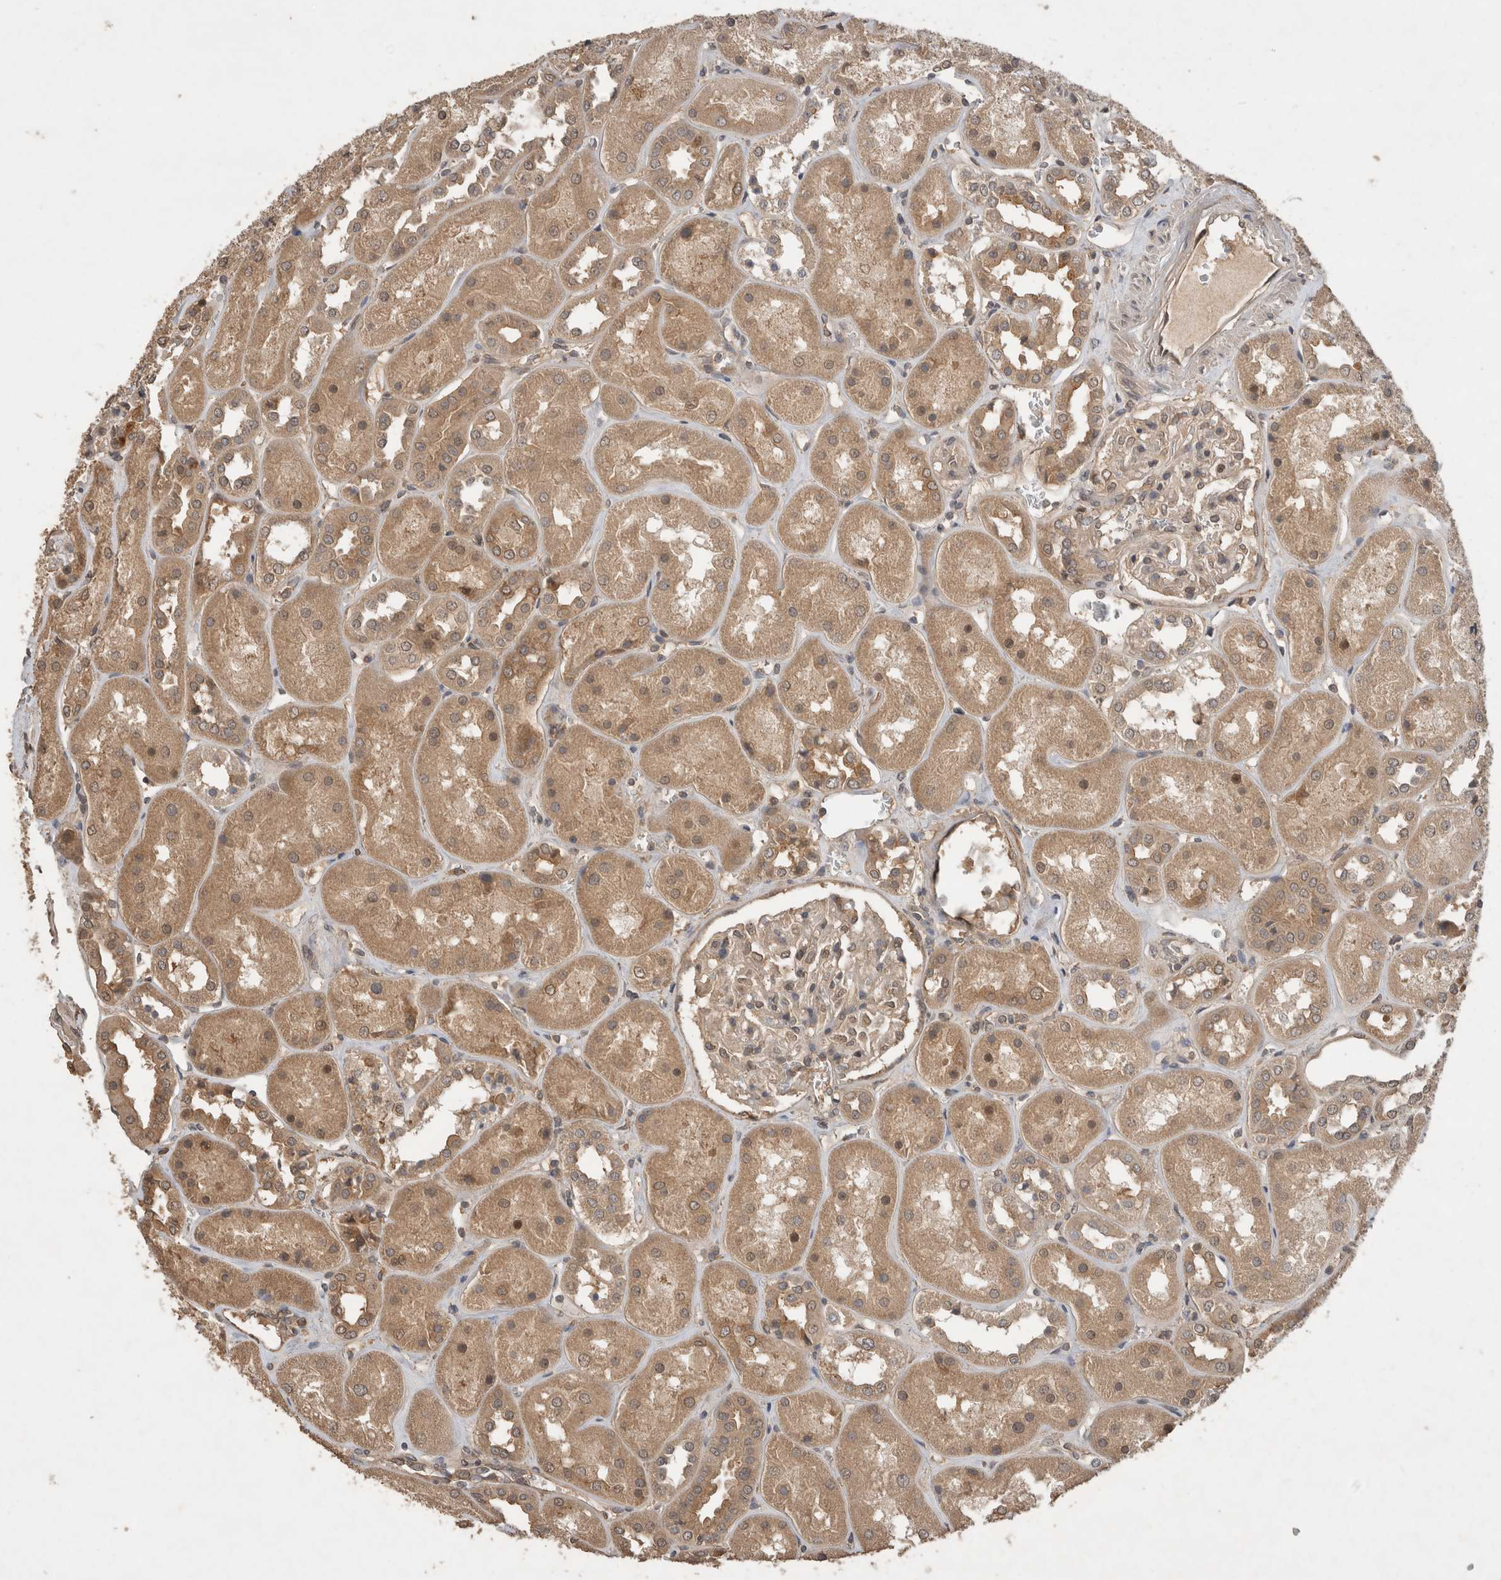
{"staining": {"intensity": "weak", "quantity": "25%-75%", "location": "cytoplasmic/membranous"}, "tissue": "kidney", "cell_type": "Cells in glomeruli", "image_type": "normal", "snomed": [{"axis": "morphology", "description": "Normal tissue, NOS"}, {"axis": "topography", "description": "Kidney"}], "caption": "A low amount of weak cytoplasmic/membranous positivity is identified in approximately 25%-75% of cells in glomeruli in normal kidney. Ihc stains the protein of interest in brown and the nuclei are stained blue.", "gene": "OTUD7B", "patient": {"sex": "male", "age": 70}}